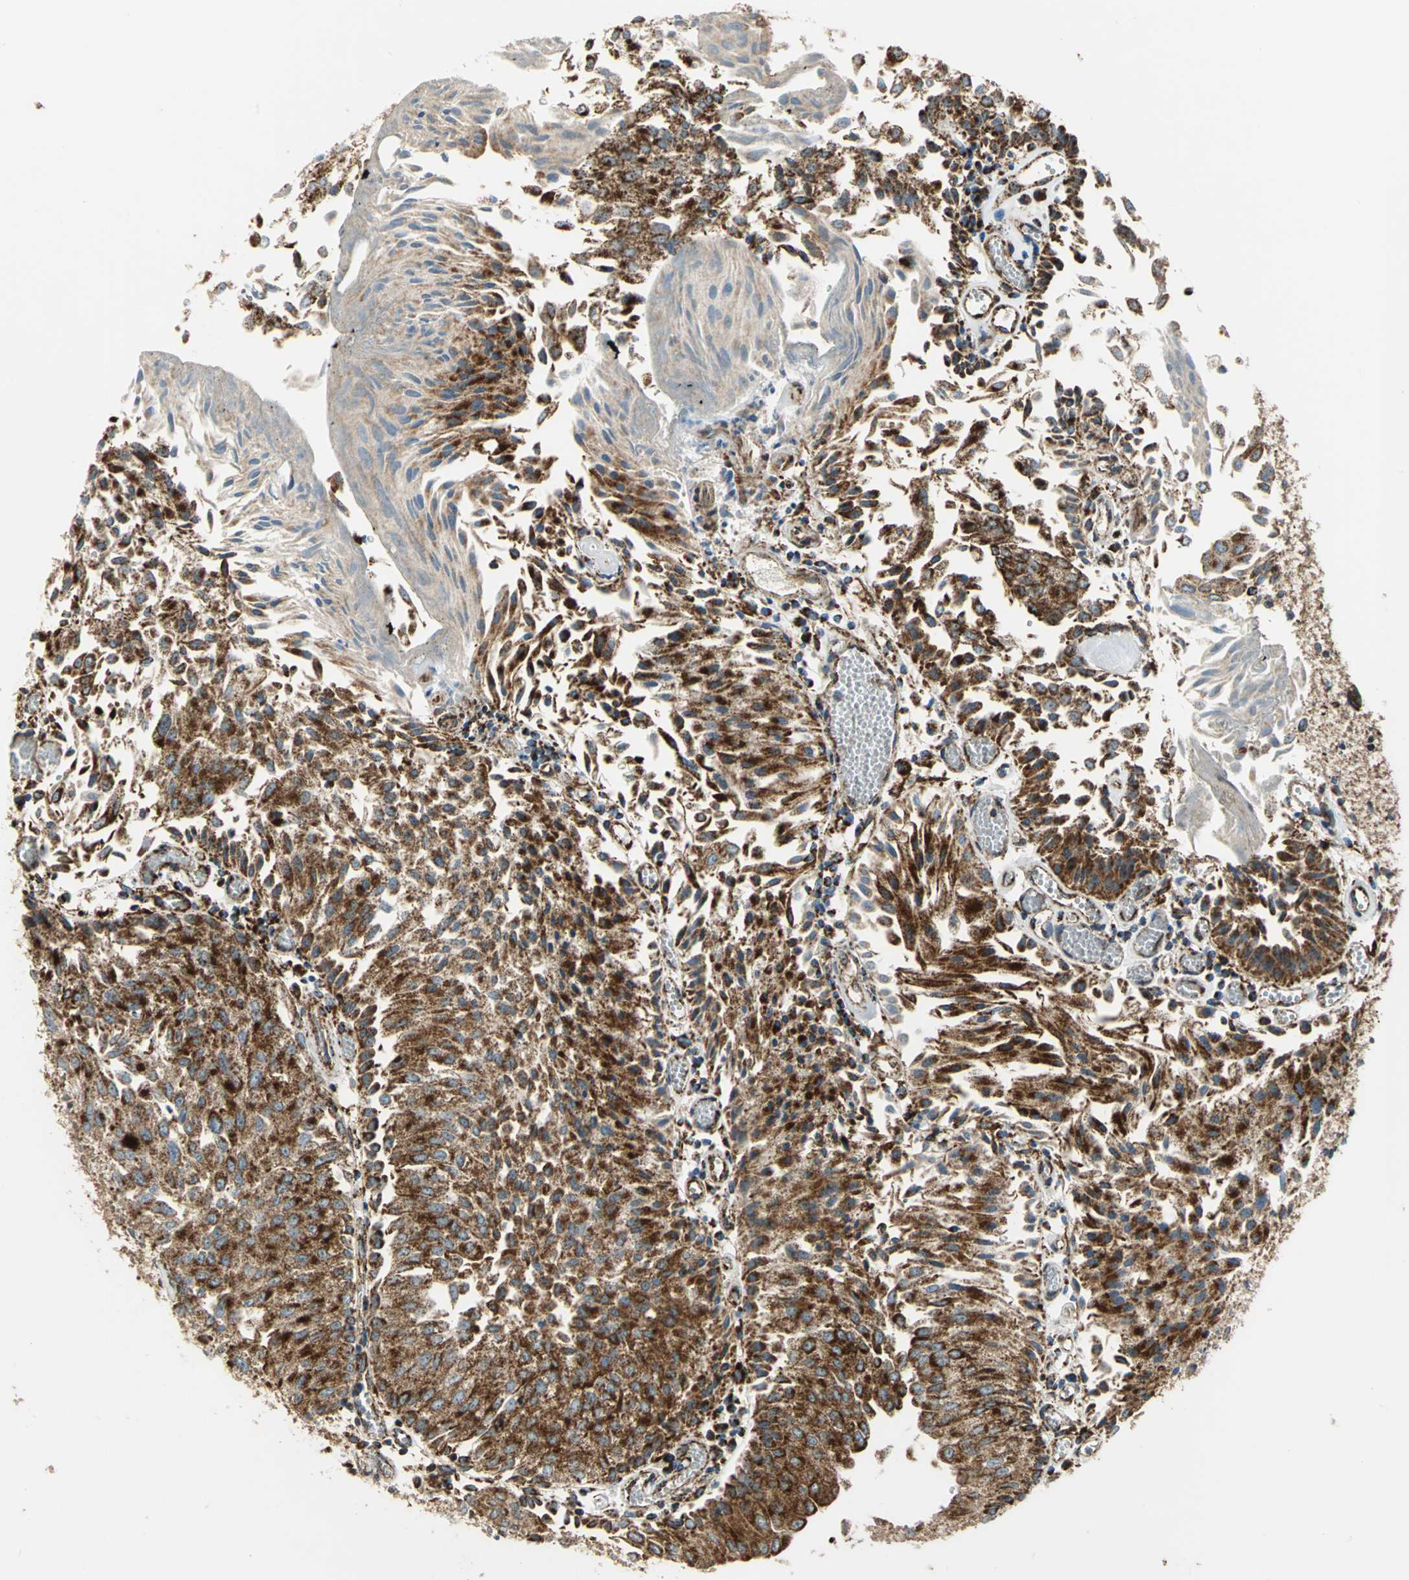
{"staining": {"intensity": "strong", "quantity": ">75%", "location": "cytoplasmic/membranous"}, "tissue": "urothelial cancer", "cell_type": "Tumor cells", "image_type": "cancer", "snomed": [{"axis": "morphology", "description": "Urothelial carcinoma, Low grade"}, {"axis": "topography", "description": "Urinary bladder"}], "caption": "A brown stain highlights strong cytoplasmic/membranous expression of a protein in human urothelial cancer tumor cells. The protein of interest is shown in brown color, while the nuclei are stained blue.", "gene": "MRPS22", "patient": {"sex": "male", "age": 86}}